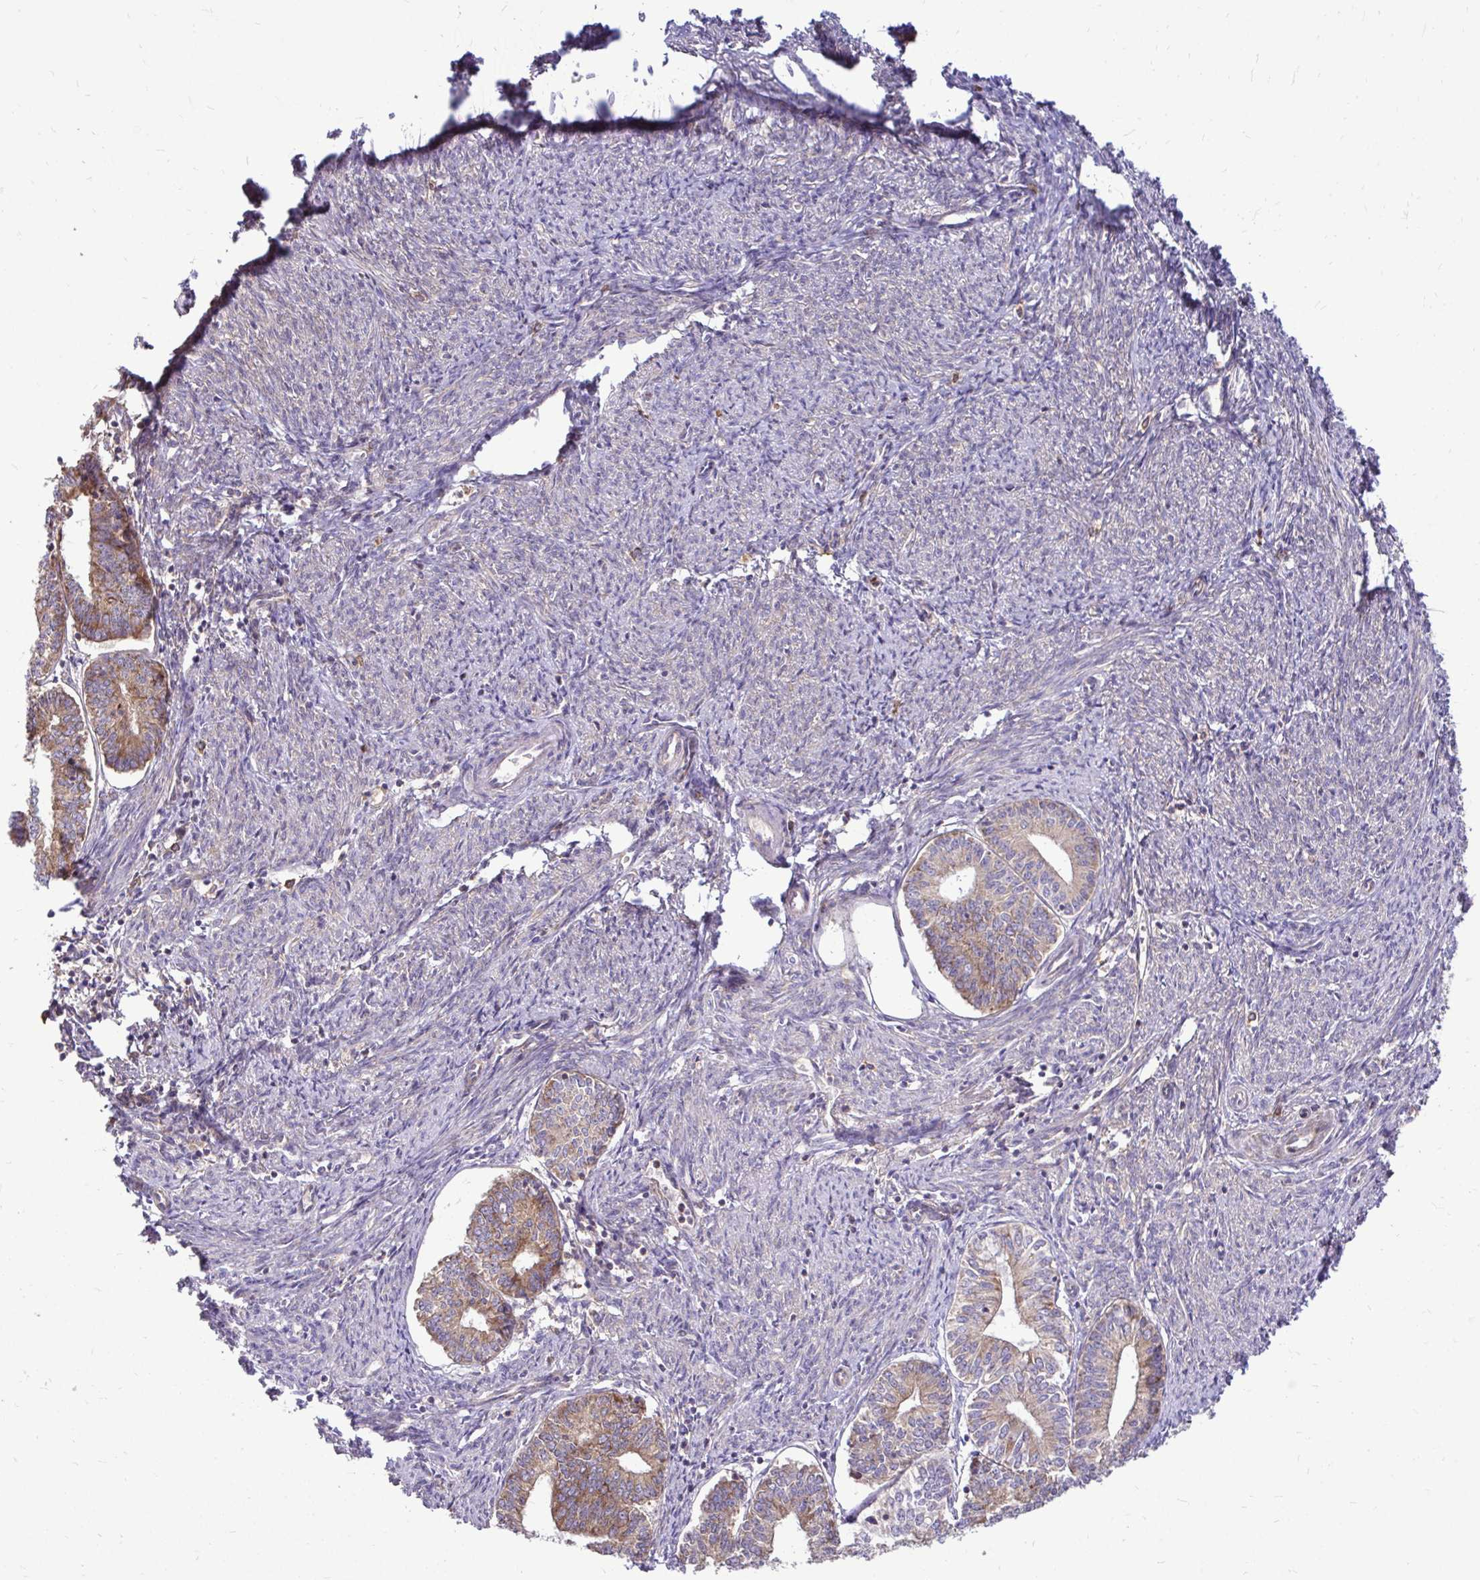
{"staining": {"intensity": "moderate", "quantity": ">75%", "location": "cytoplasmic/membranous"}, "tissue": "endometrial cancer", "cell_type": "Tumor cells", "image_type": "cancer", "snomed": [{"axis": "morphology", "description": "Adenocarcinoma, NOS"}, {"axis": "topography", "description": "Endometrium"}], "caption": "Human endometrial adenocarcinoma stained with a protein marker displays moderate staining in tumor cells.", "gene": "FMR1", "patient": {"sex": "female", "age": 61}}